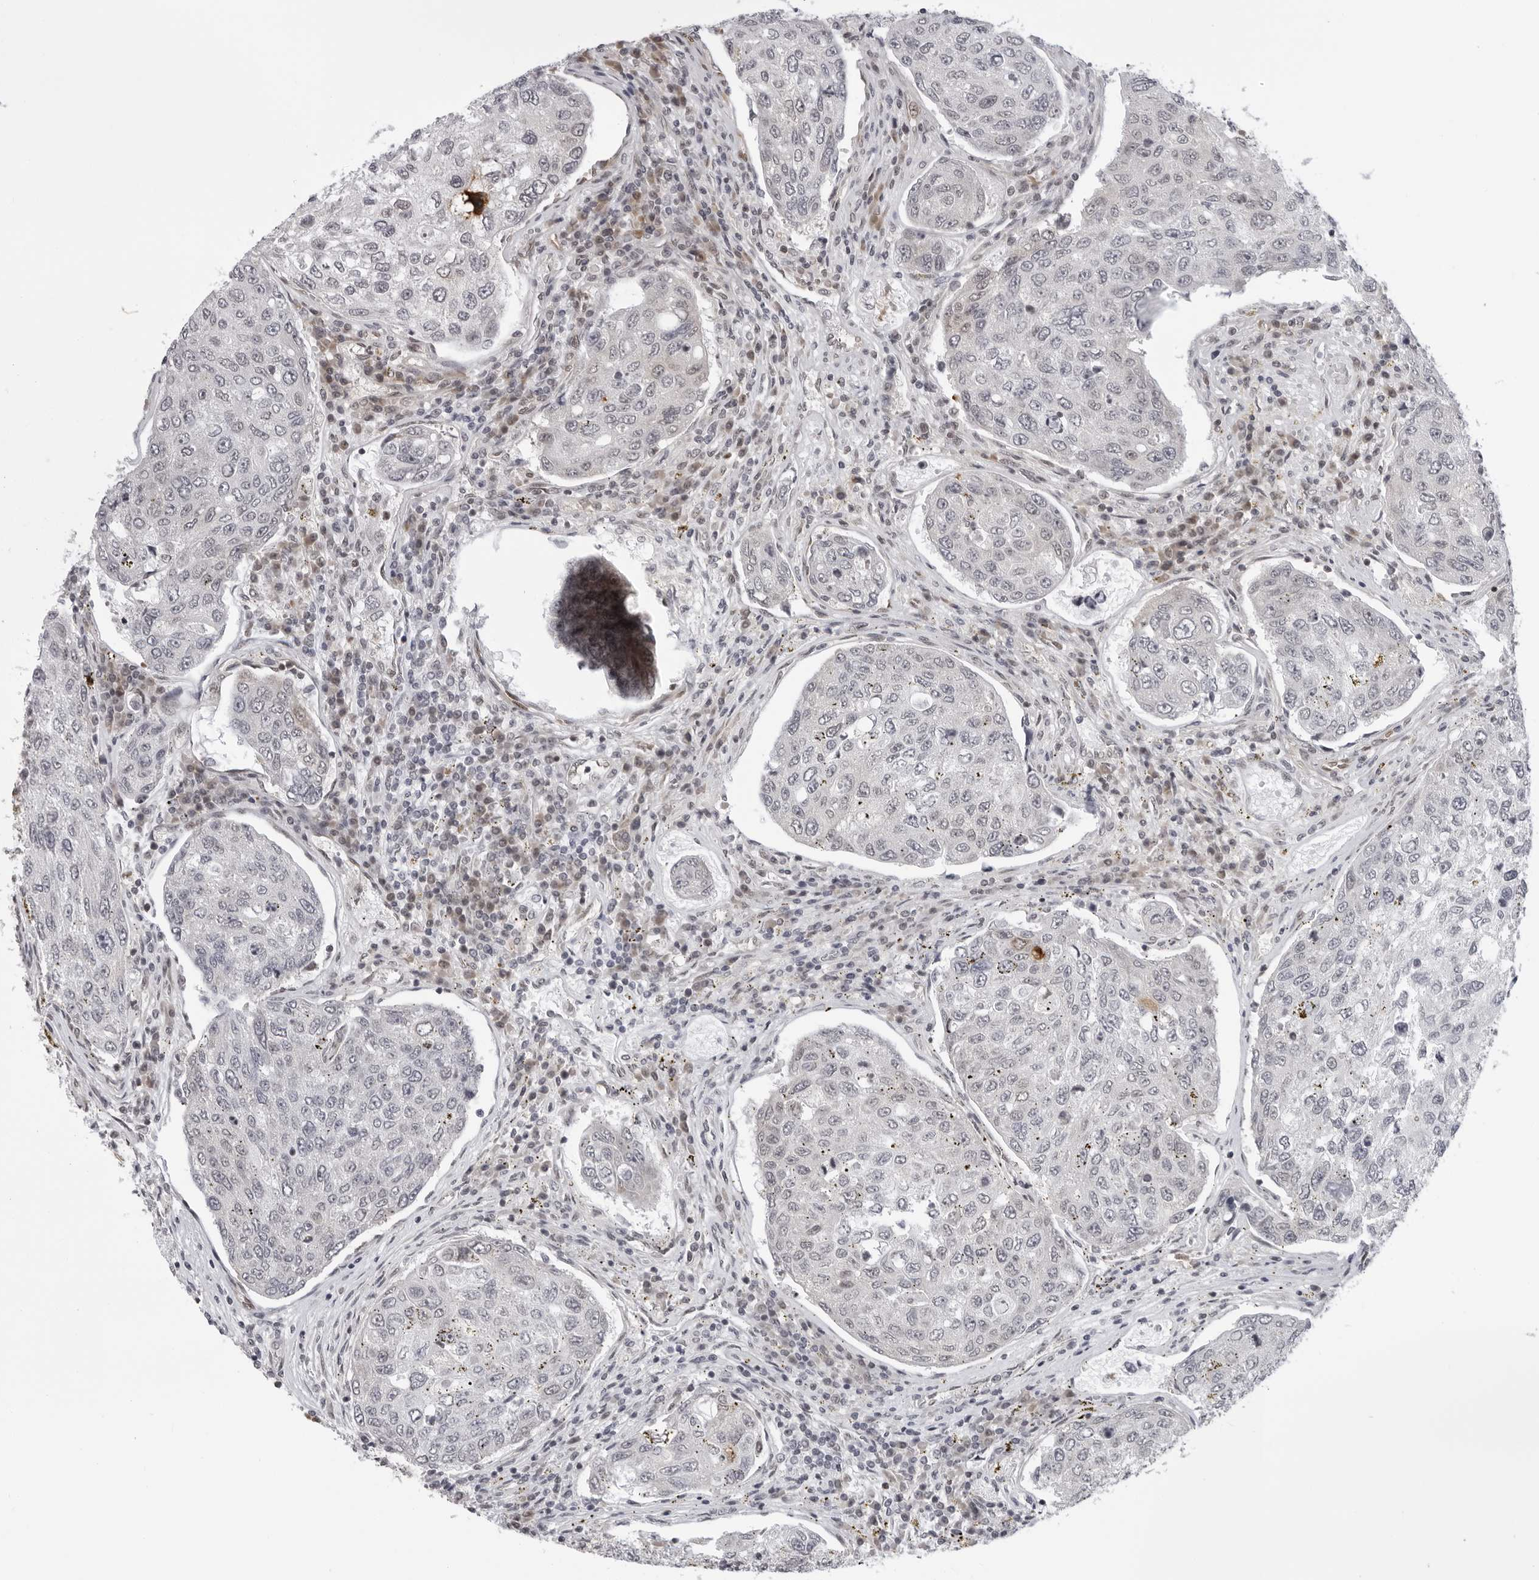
{"staining": {"intensity": "moderate", "quantity": "<25%", "location": "cytoplasmic/membranous"}, "tissue": "urothelial cancer", "cell_type": "Tumor cells", "image_type": "cancer", "snomed": [{"axis": "morphology", "description": "Urothelial carcinoma, High grade"}, {"axis": "topography", "description": "Lymph node"}, {"axis": "topography", "description": "Urinary bladder"}], "caption": "DAB immunohistochemical staining of human urothelial cancer shows moderate cytoplasmic/membranous protein expression in about <25% of tumor cells.", "gene": "CASP7", "patient": {"sex": "male", "age": 51}}